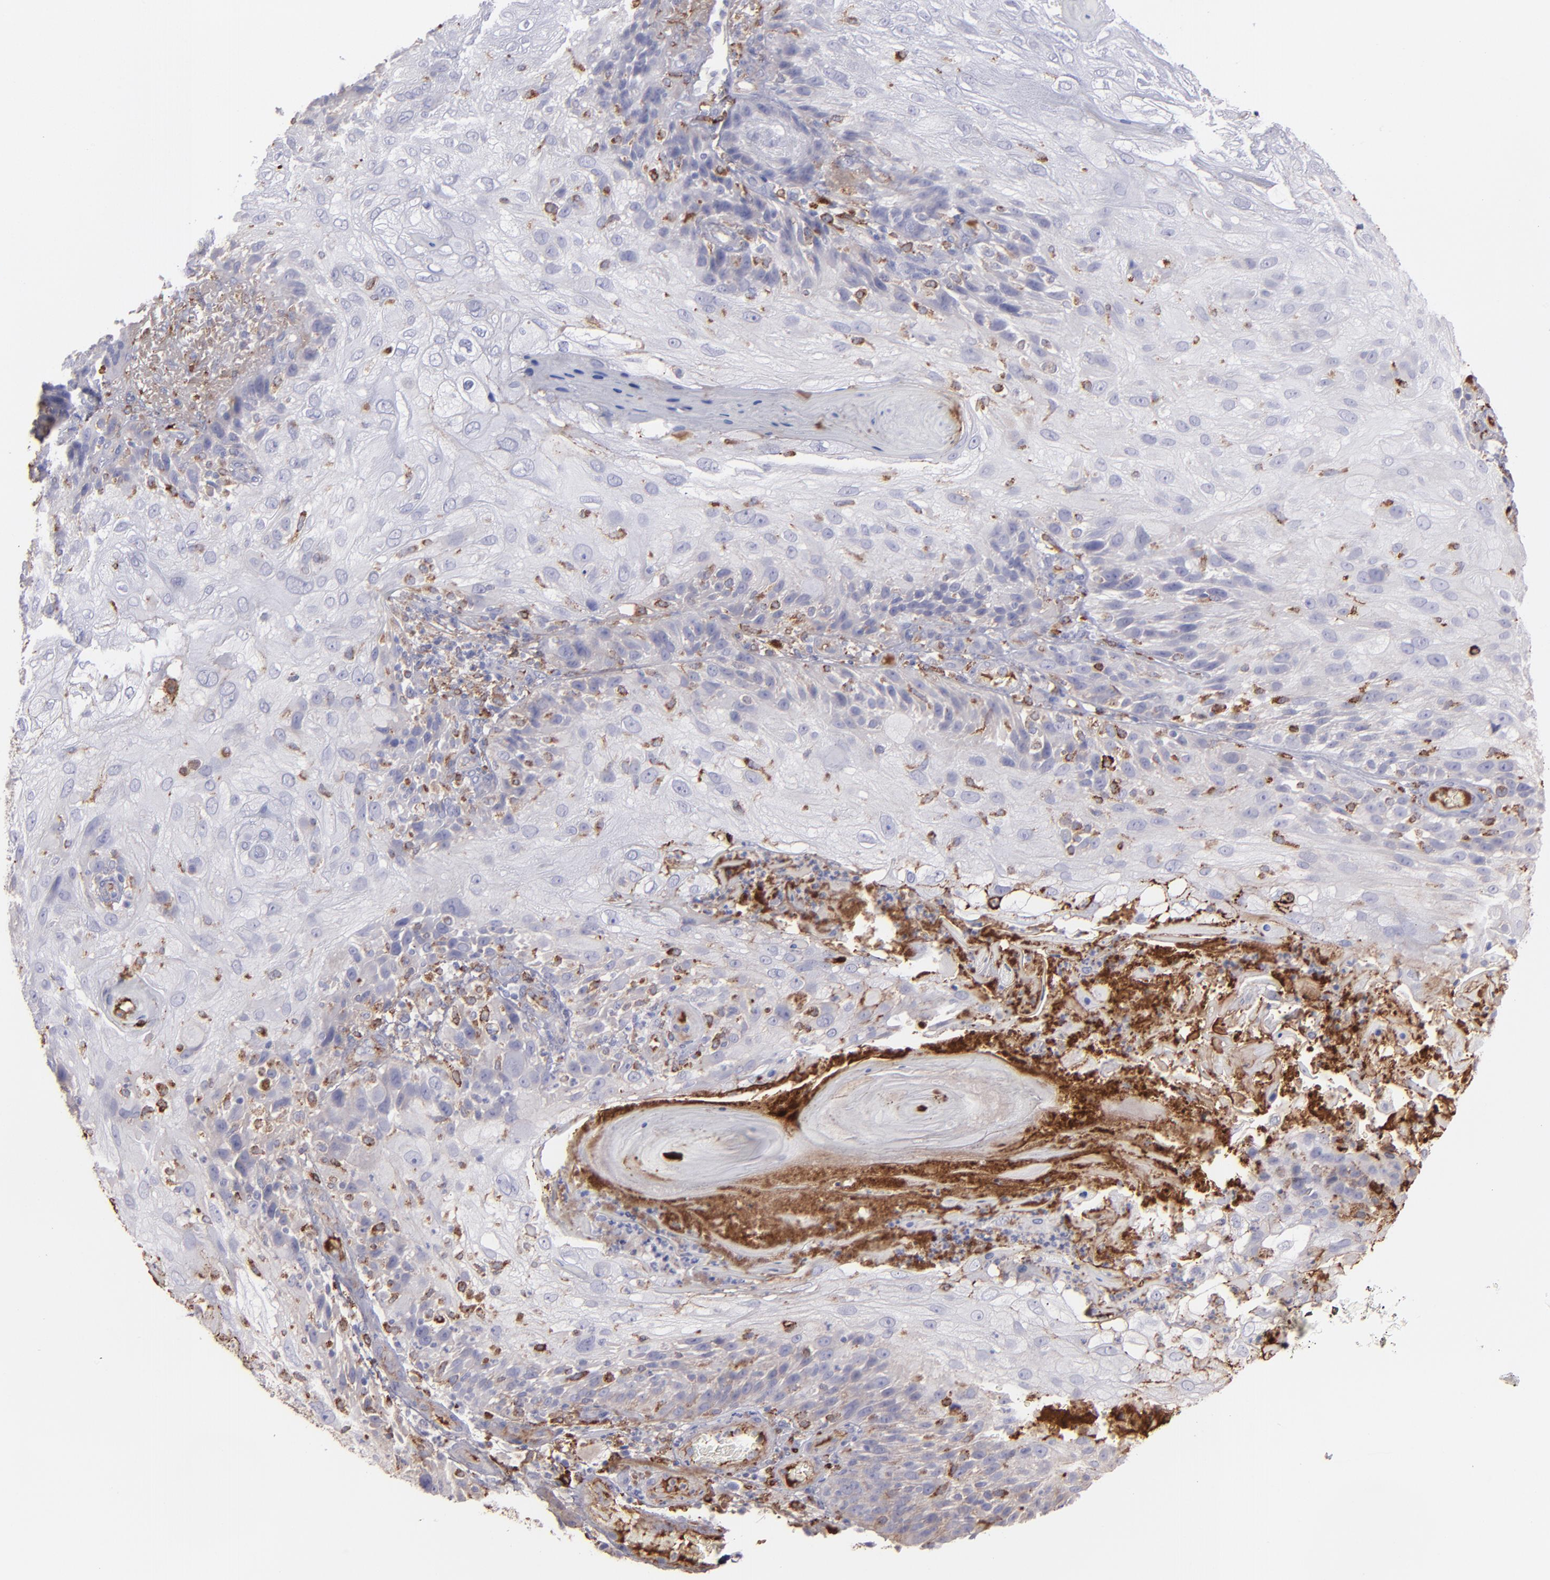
{"staining": {"intensity": "weak", "quantity": "<25%", "location": "cytoplasmic/membranous"}, "tissue": "skin cancer", "cell_type": "Tumor cells", "image_type": "cancer", "snomed": [{"axis": "morphology", "description": "Normal tissue, NOS"}, {"axis": "morphology", "description": "Squamous cell carcinoma, NOS"}, {"axis": "topography", "description": "Skin"}], "caption": "A high-resolution histopathology image shows immunohistochemistry staining of skin squamous cell carcinoma, which exhibits no significant positivity in tumor cells. Brightfield microscopy of immunohistochemistry stained with DAB (brown) and hematoxylin (blue), captured at high magnification.", "gene": "C1QA", "patient": {"sex": "female", "age": 83}}